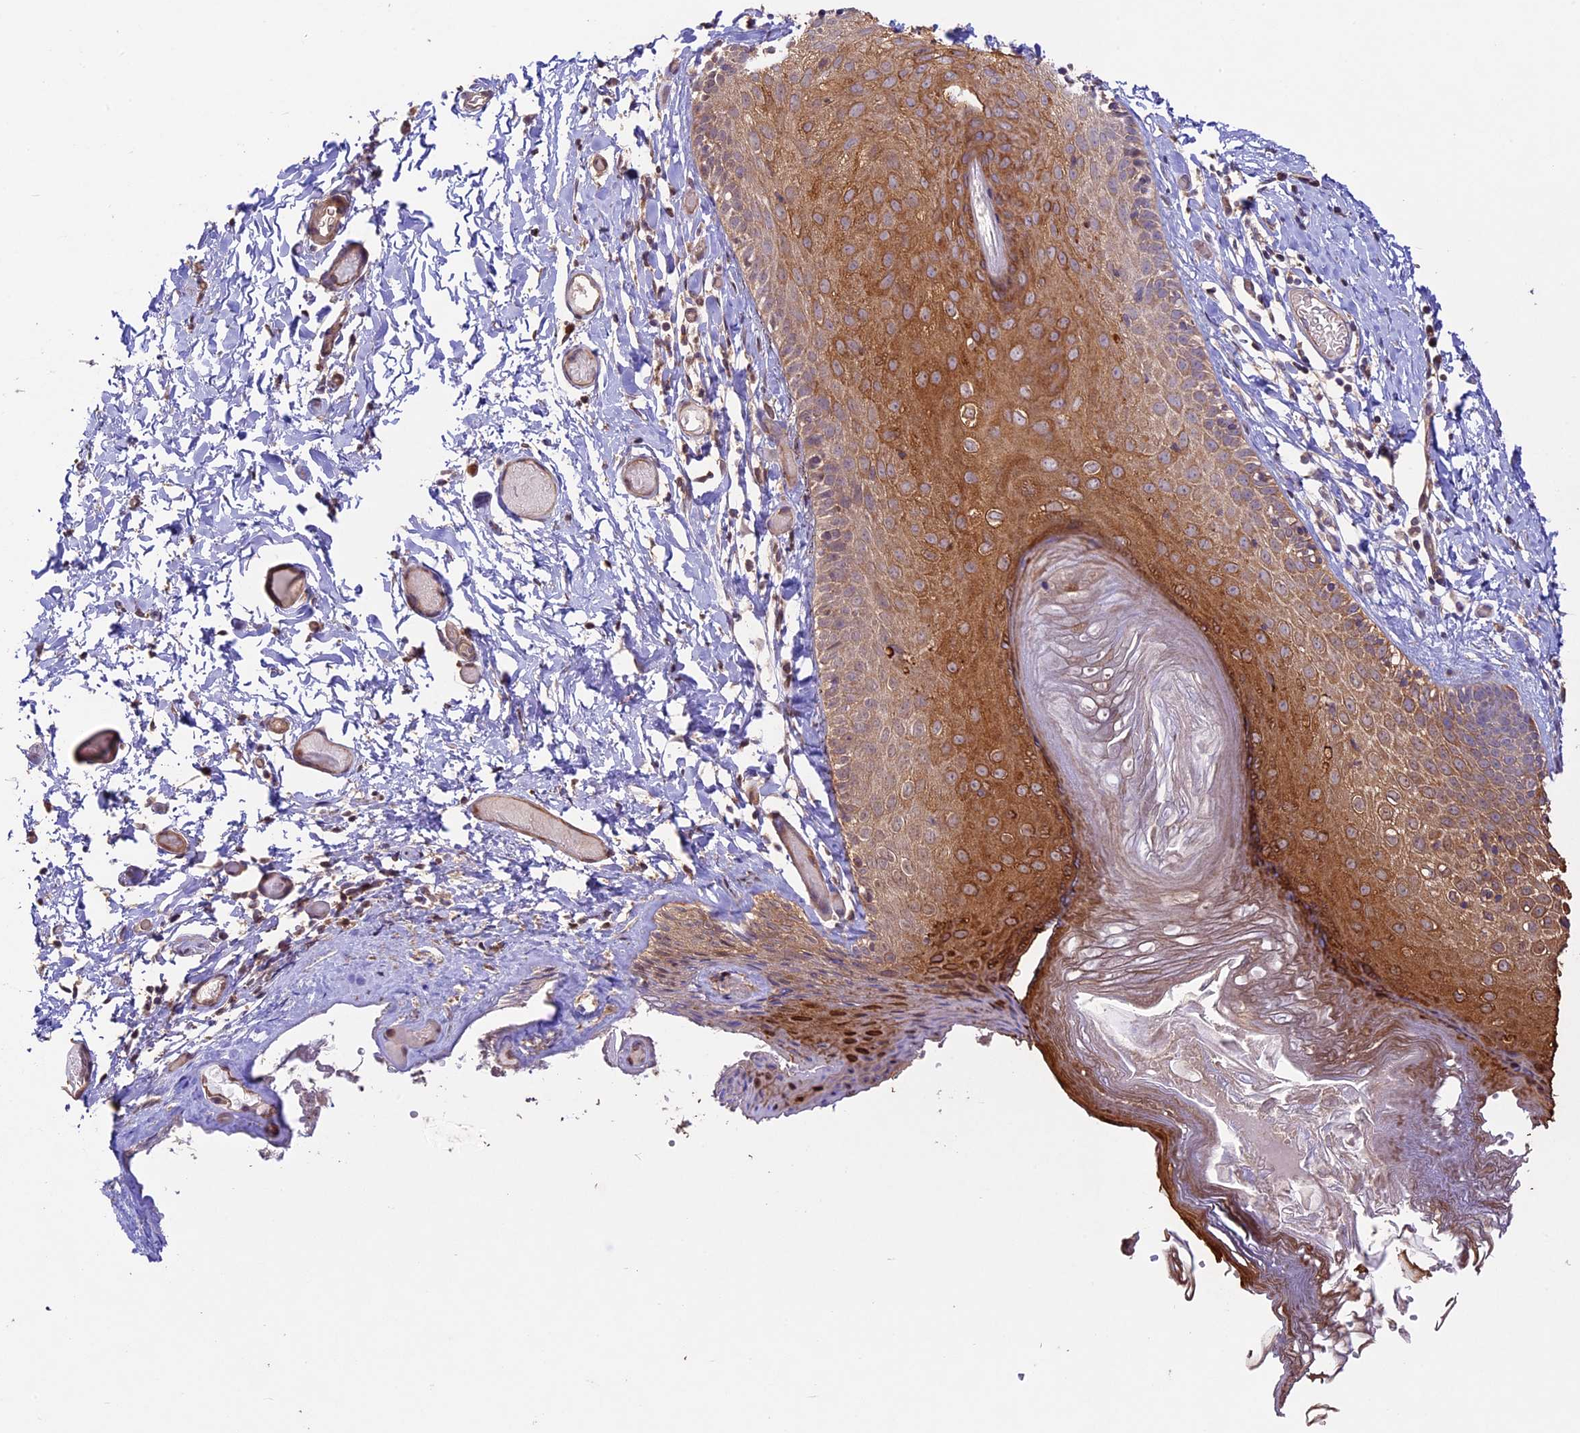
{"staining": {"intensity": "strong", "quantity": ">75%", "location": "cytoplasmic/membranous"}, "tissue": "skin", "cell_type": "Epidermal cells", "image_type": "normal", "snomed": [{"axis": "morphology", "description": "Normal tissue, NOS"}, {"axis": "topography", "description": "Adipose tissue"}, {"axis": "topography", "description": "Vascular tissue"}, {"axis": "topography", "description": "Vulva"}, {"axis": "topography", "description": "Peripheral nerve tissue"}], "caption": "The image shows immunohistochemical staining of normal skin. There is strong cytoplasmic/membranous positivity is appreciated in about >75% of epidermal cells.", "gene": "BCAS4", "patient": {"sex": "female", "age": 86}}